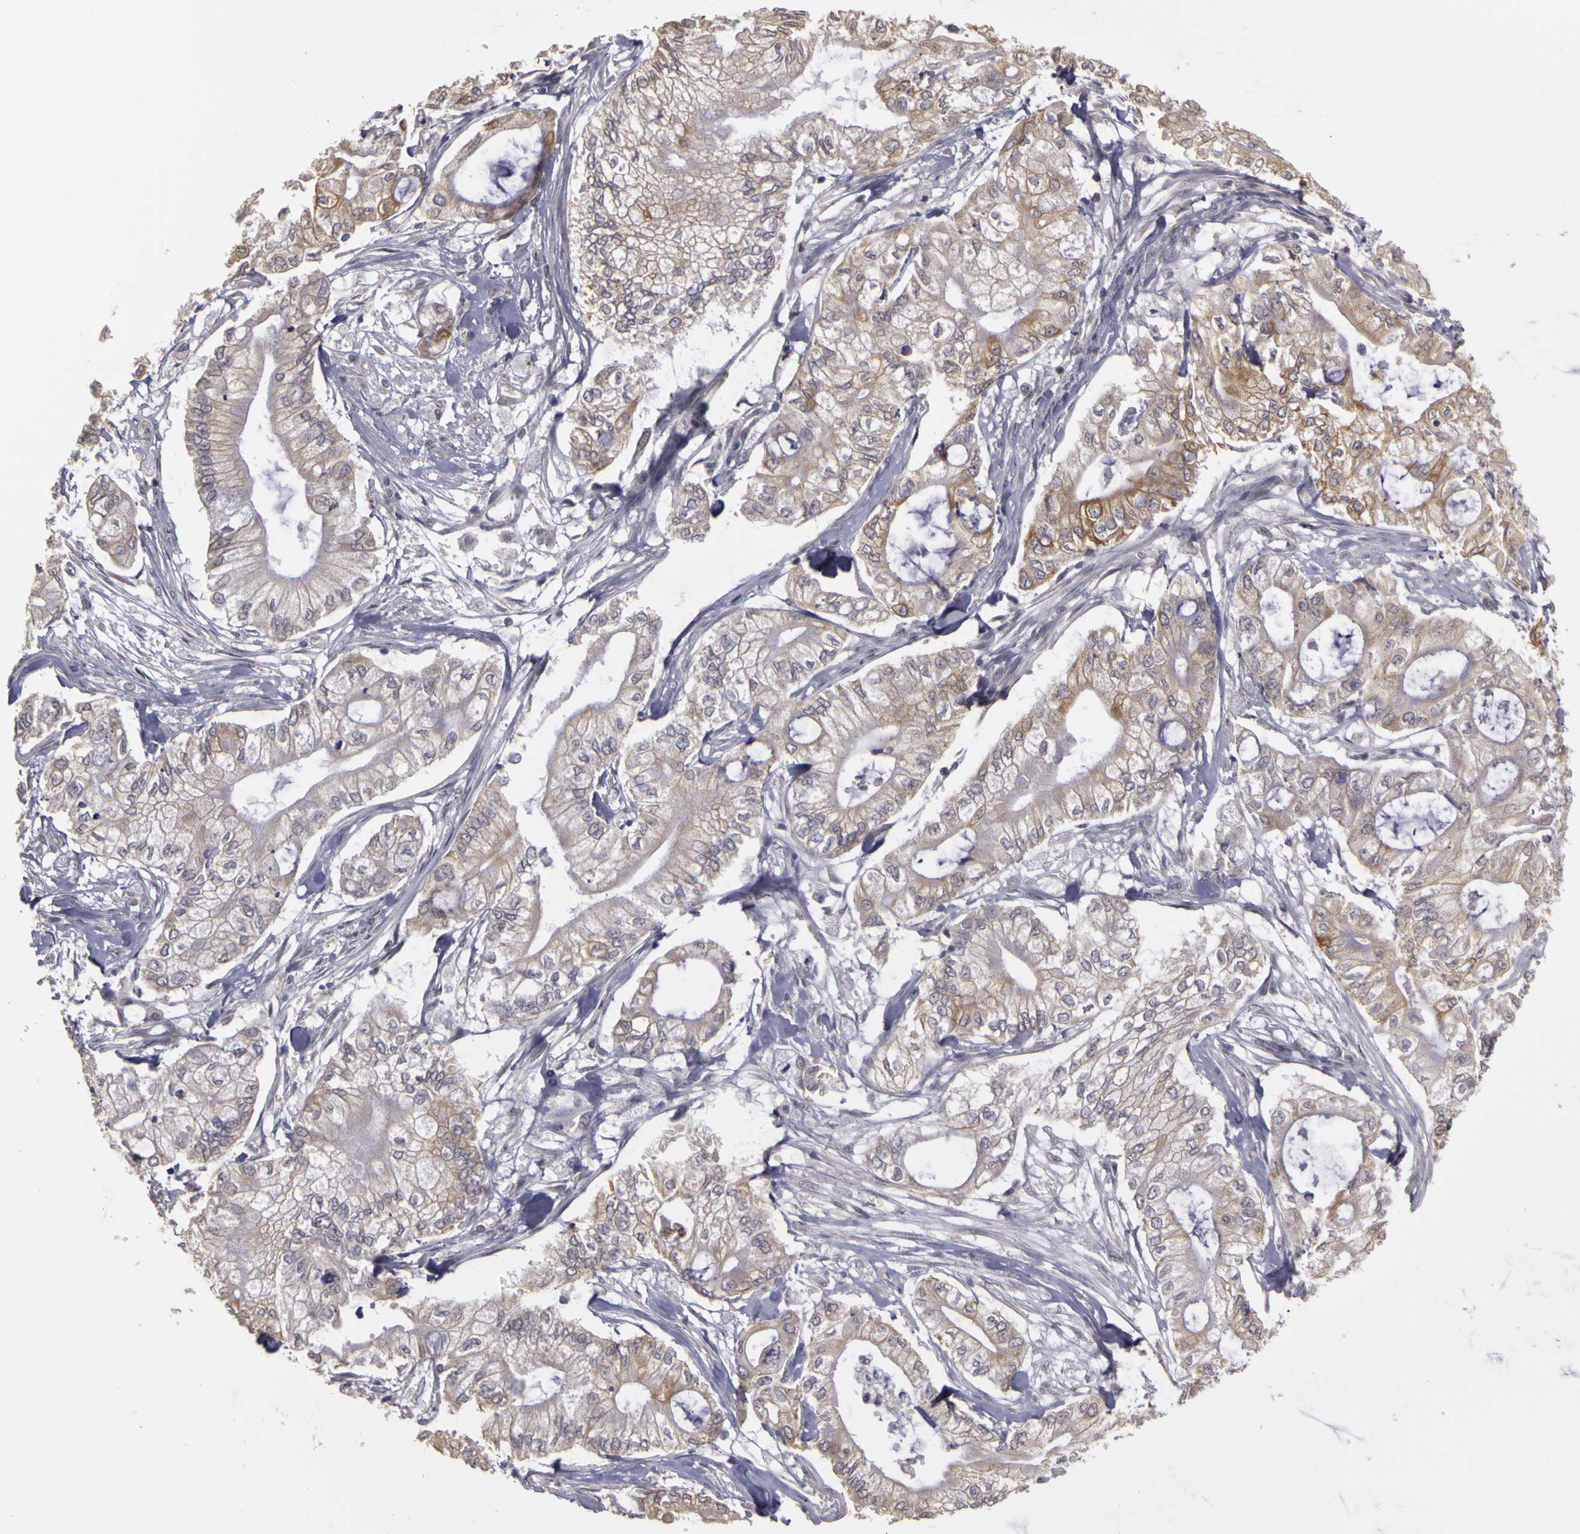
{"staining": {"intensity": "moderate", "quantity": "<25%", "location": "cytoplasmic/membranous"}, "tissue": "pancreatic cancer", "cell_type": "Tumor cells", "image_type": "cancer", "snomed": [{"axis": "morphology", "description": "Adenocarcinoma, NOS"}, {"axis": "topography", "description": "Pancreas"}], "caption": "Adenocarcinoma (pancreatic) tissue exhibits moderate cytoplasmic/membranous positivity in approximately <25% of tumor cells, visualized by immunohistochemistry.", "gene": "FRMD7", "patient": {"sex": "male", "age": 79}}